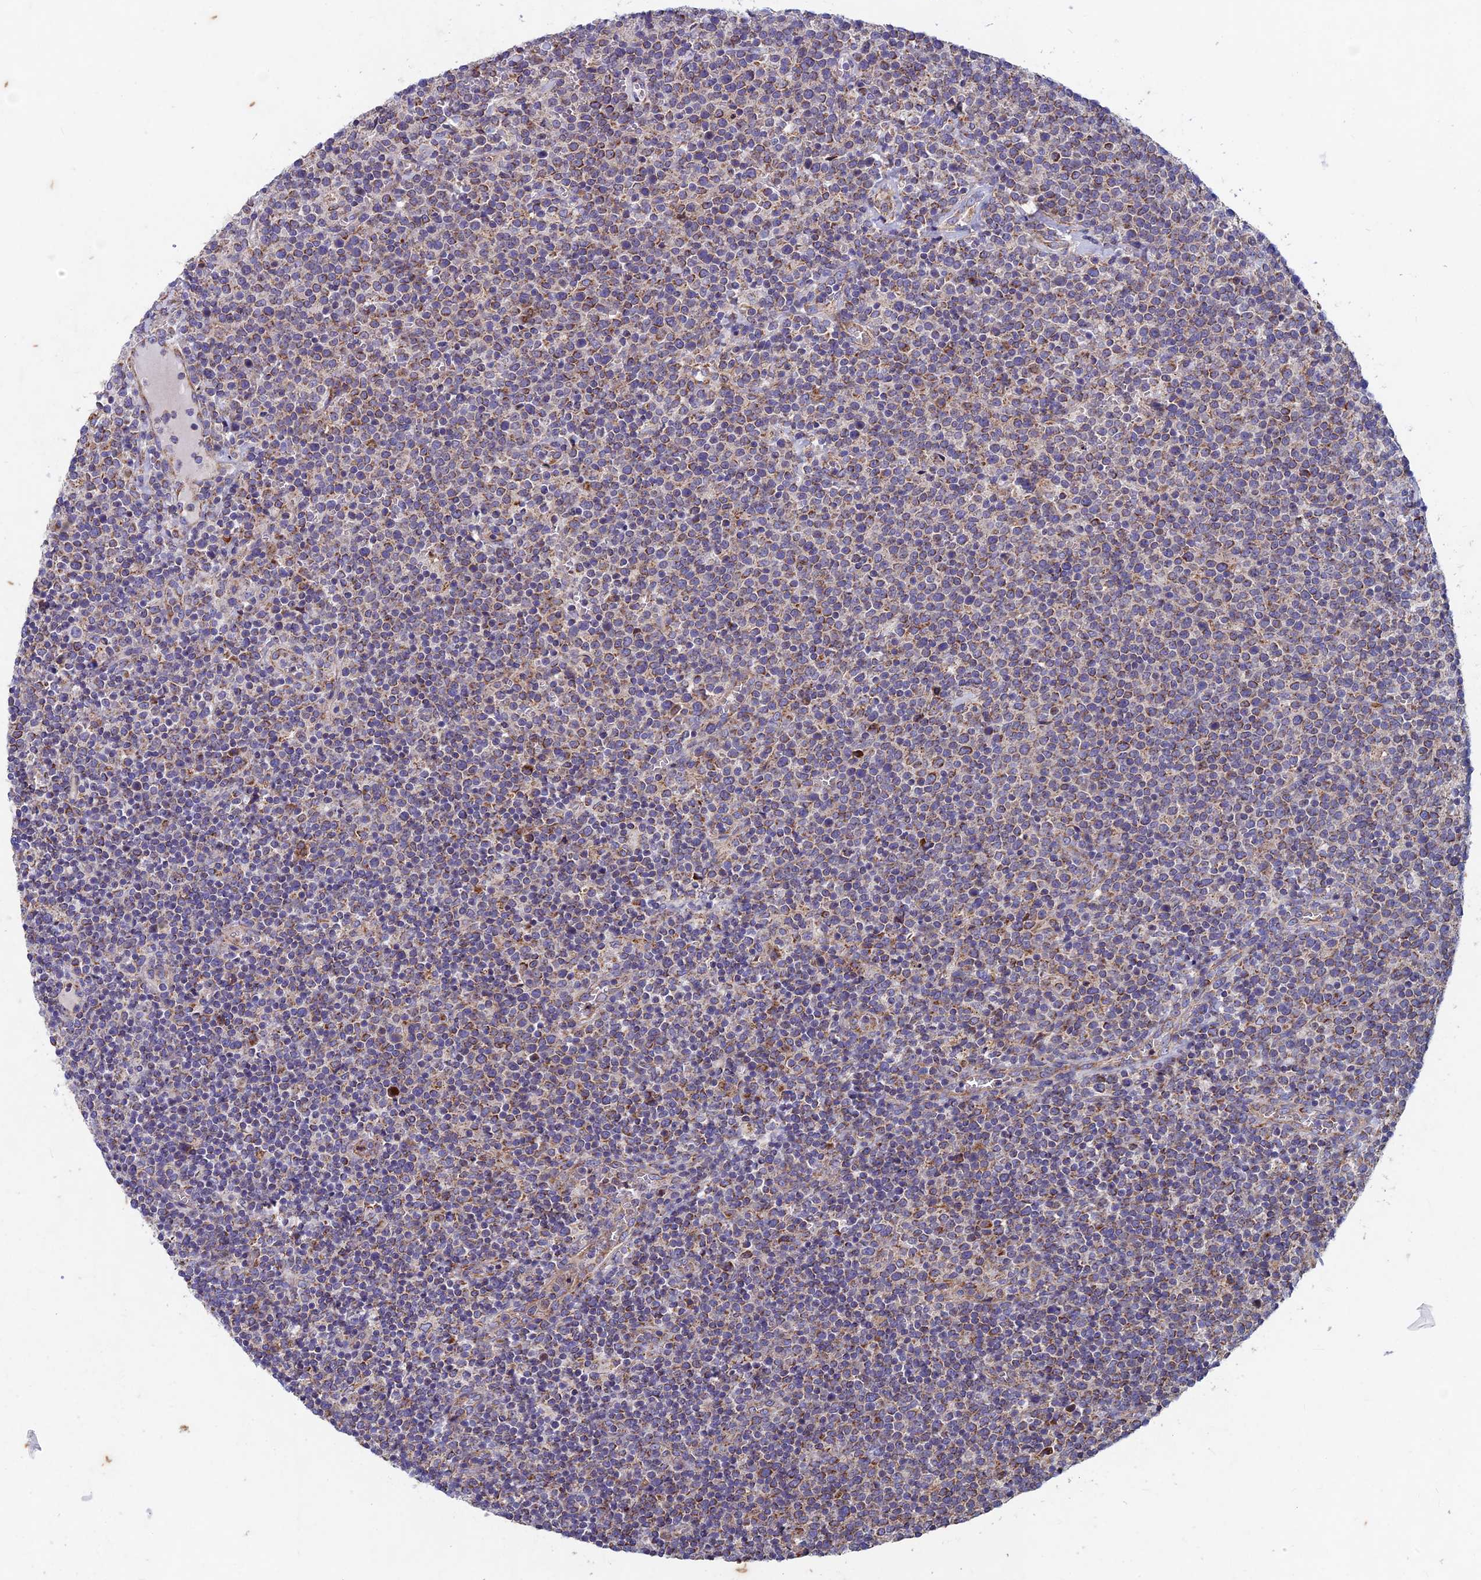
{"staining": {"intensity": "moderate", "quantity": "<25%", "location": "cytoplasmic/membranous"}, "tissue": "lymphoma", "cell_type": "Tumor cells", "image_type": "cancer", "snomed": [{"axis": "morphology", "description": "Malignant lymphoma, non-Hodgkin's type, High grade"}, {"axis": "topography", "description": "Lymph node"}], "caption": "IHC of human lymphoma shows low levels of moderate cytoplasmic/membranous staining in approximately <25% of tumor cells.", "gene": "AP4S1", "patient": {"sex": "male", "age": 61}}